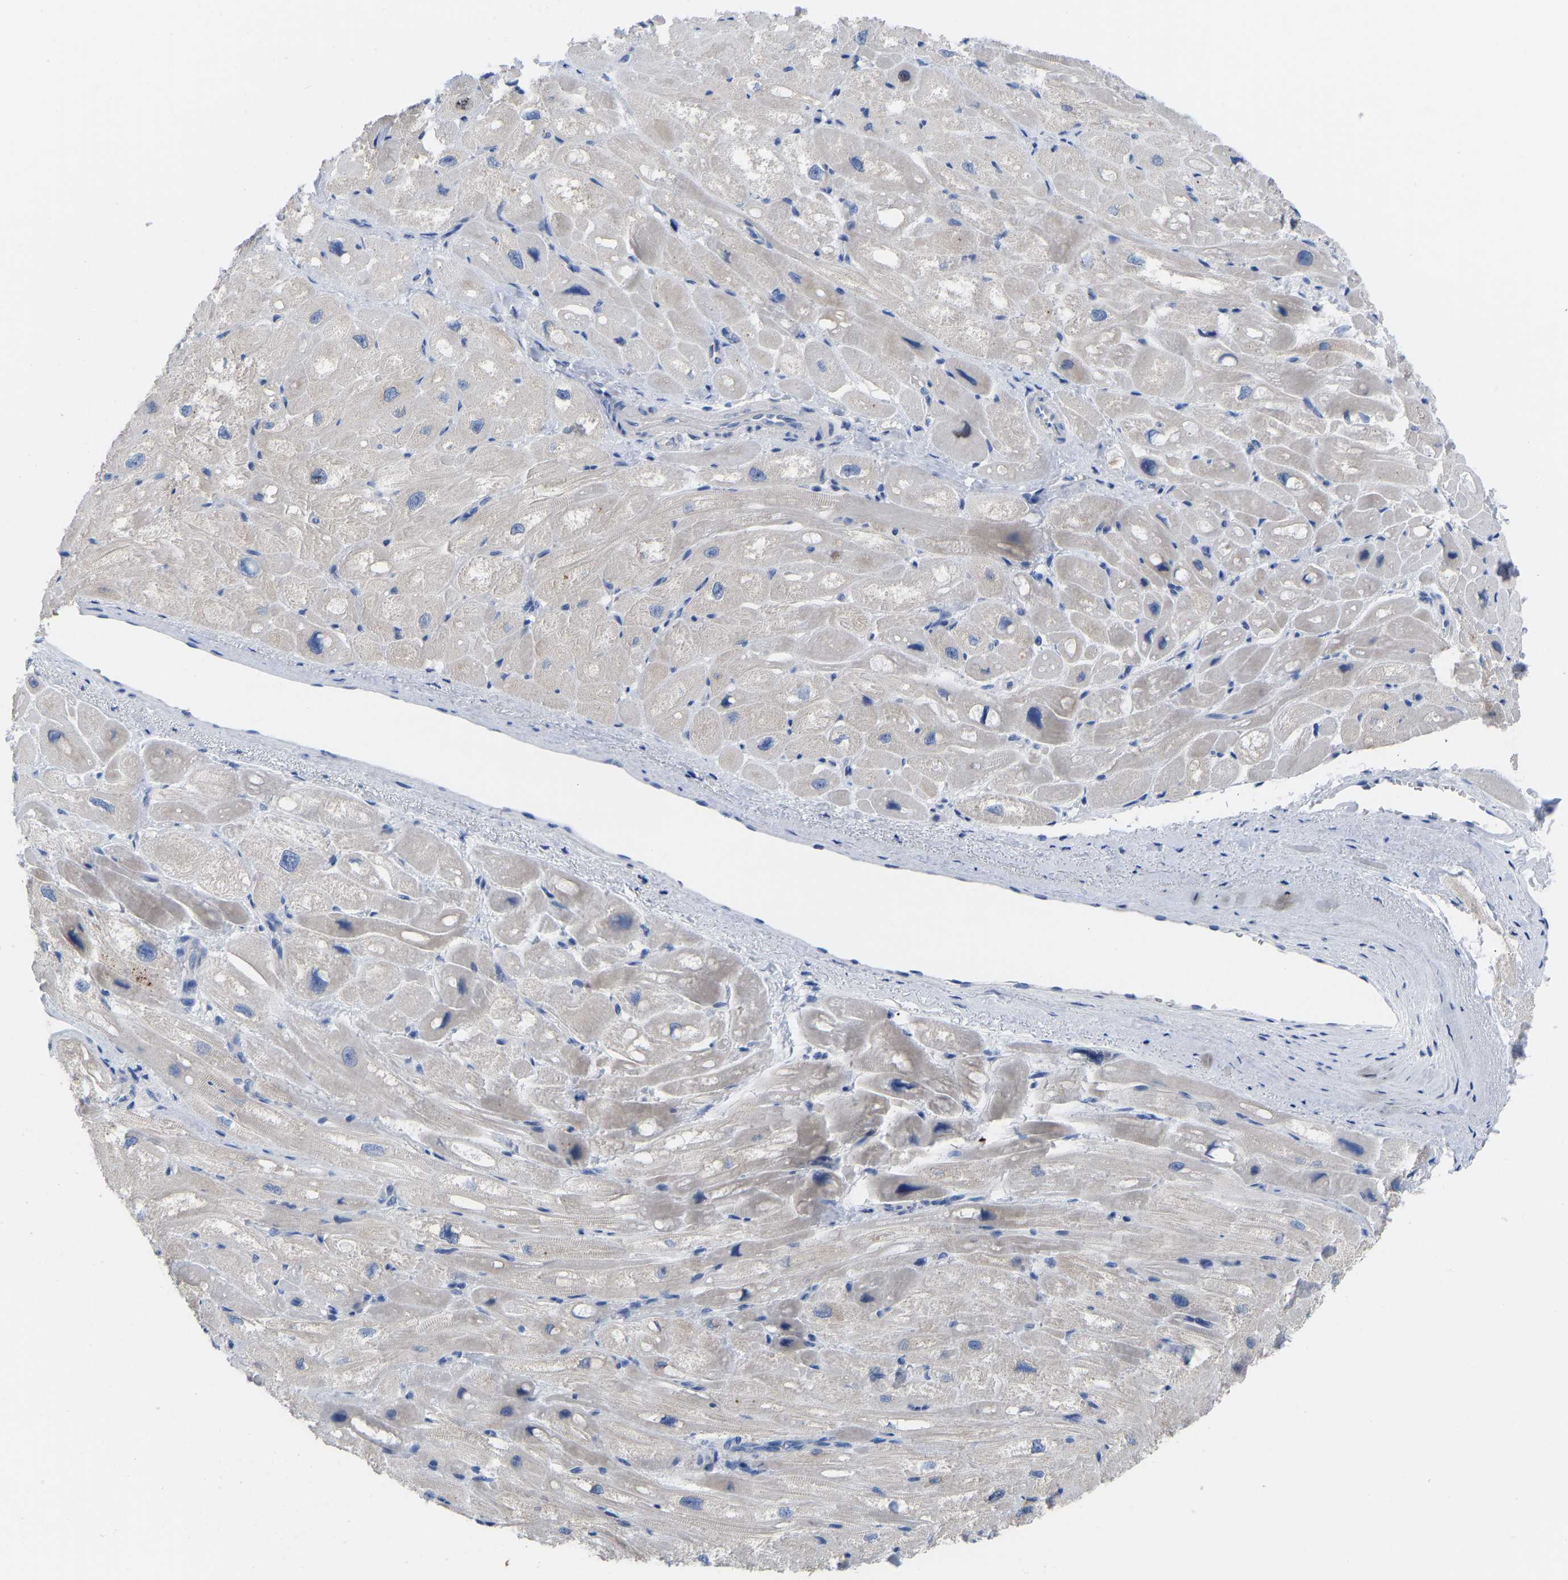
{"staining": {"intensity": "negative", "quantity": "none", "location": "none"}, "tissue": "heart muscle", "cell_type": "Cardiomyocytes", "image_type": "normal", "snomed": [{"axis": "morphology", "description": "Normal tissue, NOS"}, {"axis": "topography", "description": "Heart"}], "caption": "Immunohistochemical staining of benign human heart muscle exhibits no significant staining in cardiomyocytes. (DAB (3,3'-diaminobenzidine) IHC visualized using brightfield microscopy, high magnification).", "gene": "OLIG2", "patient": {"sex": "male", "age": 49}}